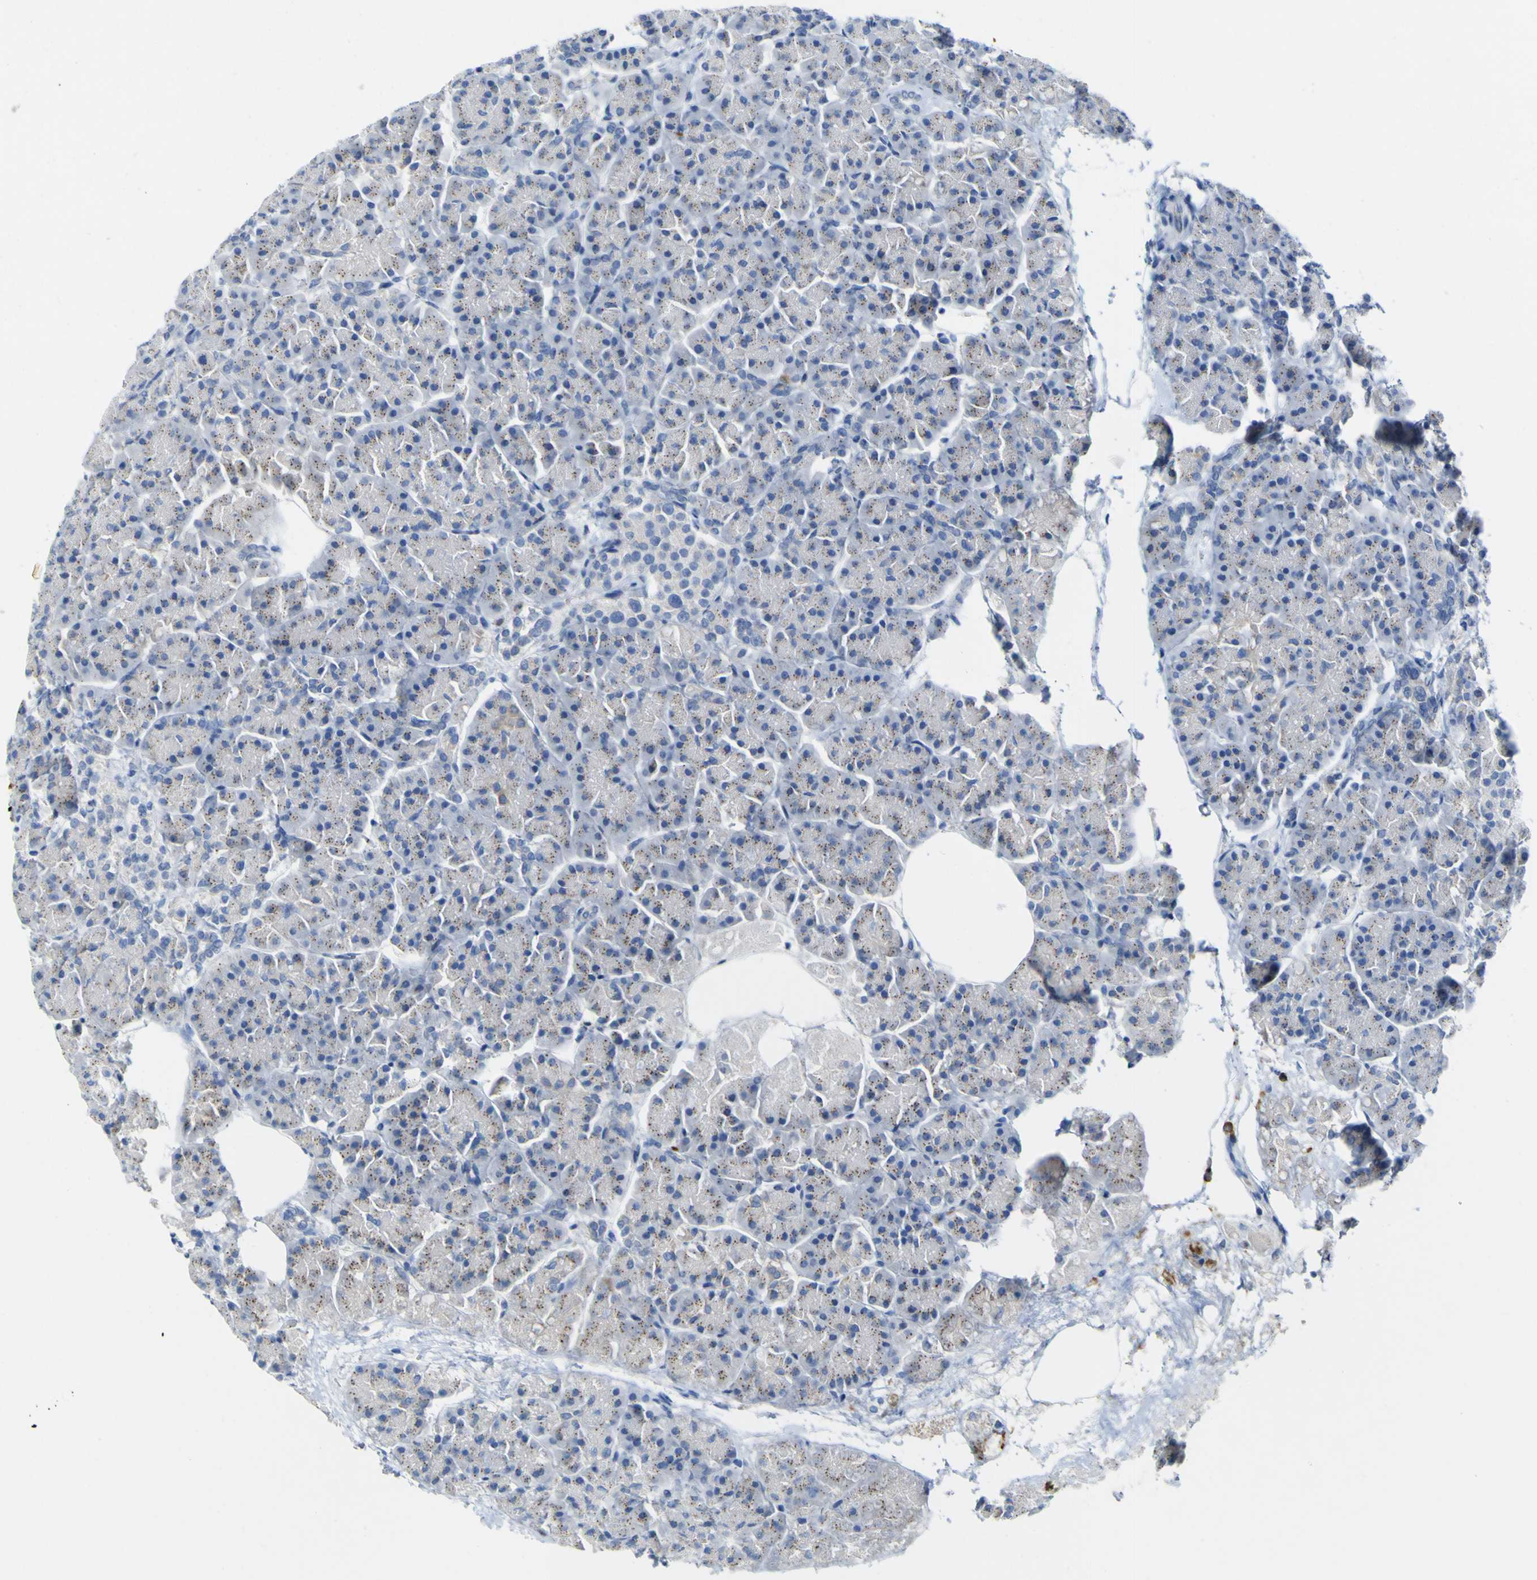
{"staining": {"intensity": "negative", "quantity": "none", "location": "none"}, "tissue": "pancreas", "cell_type": "Exocrine glandular cells", "image_type": "normal", "snomed": [{"axis": "morphology", "description": "Normal tissue, NOS"}, {"axis": "topography", "description": "Pancreas"}], "caption": "DAB (3,3'-diaminobenzidine) immunohistochemical staining of benign pancreas displays no significant staining in exocrine glandular cells.", "gene": "CD93", "patient": {"sex": "female", "age": 70}}